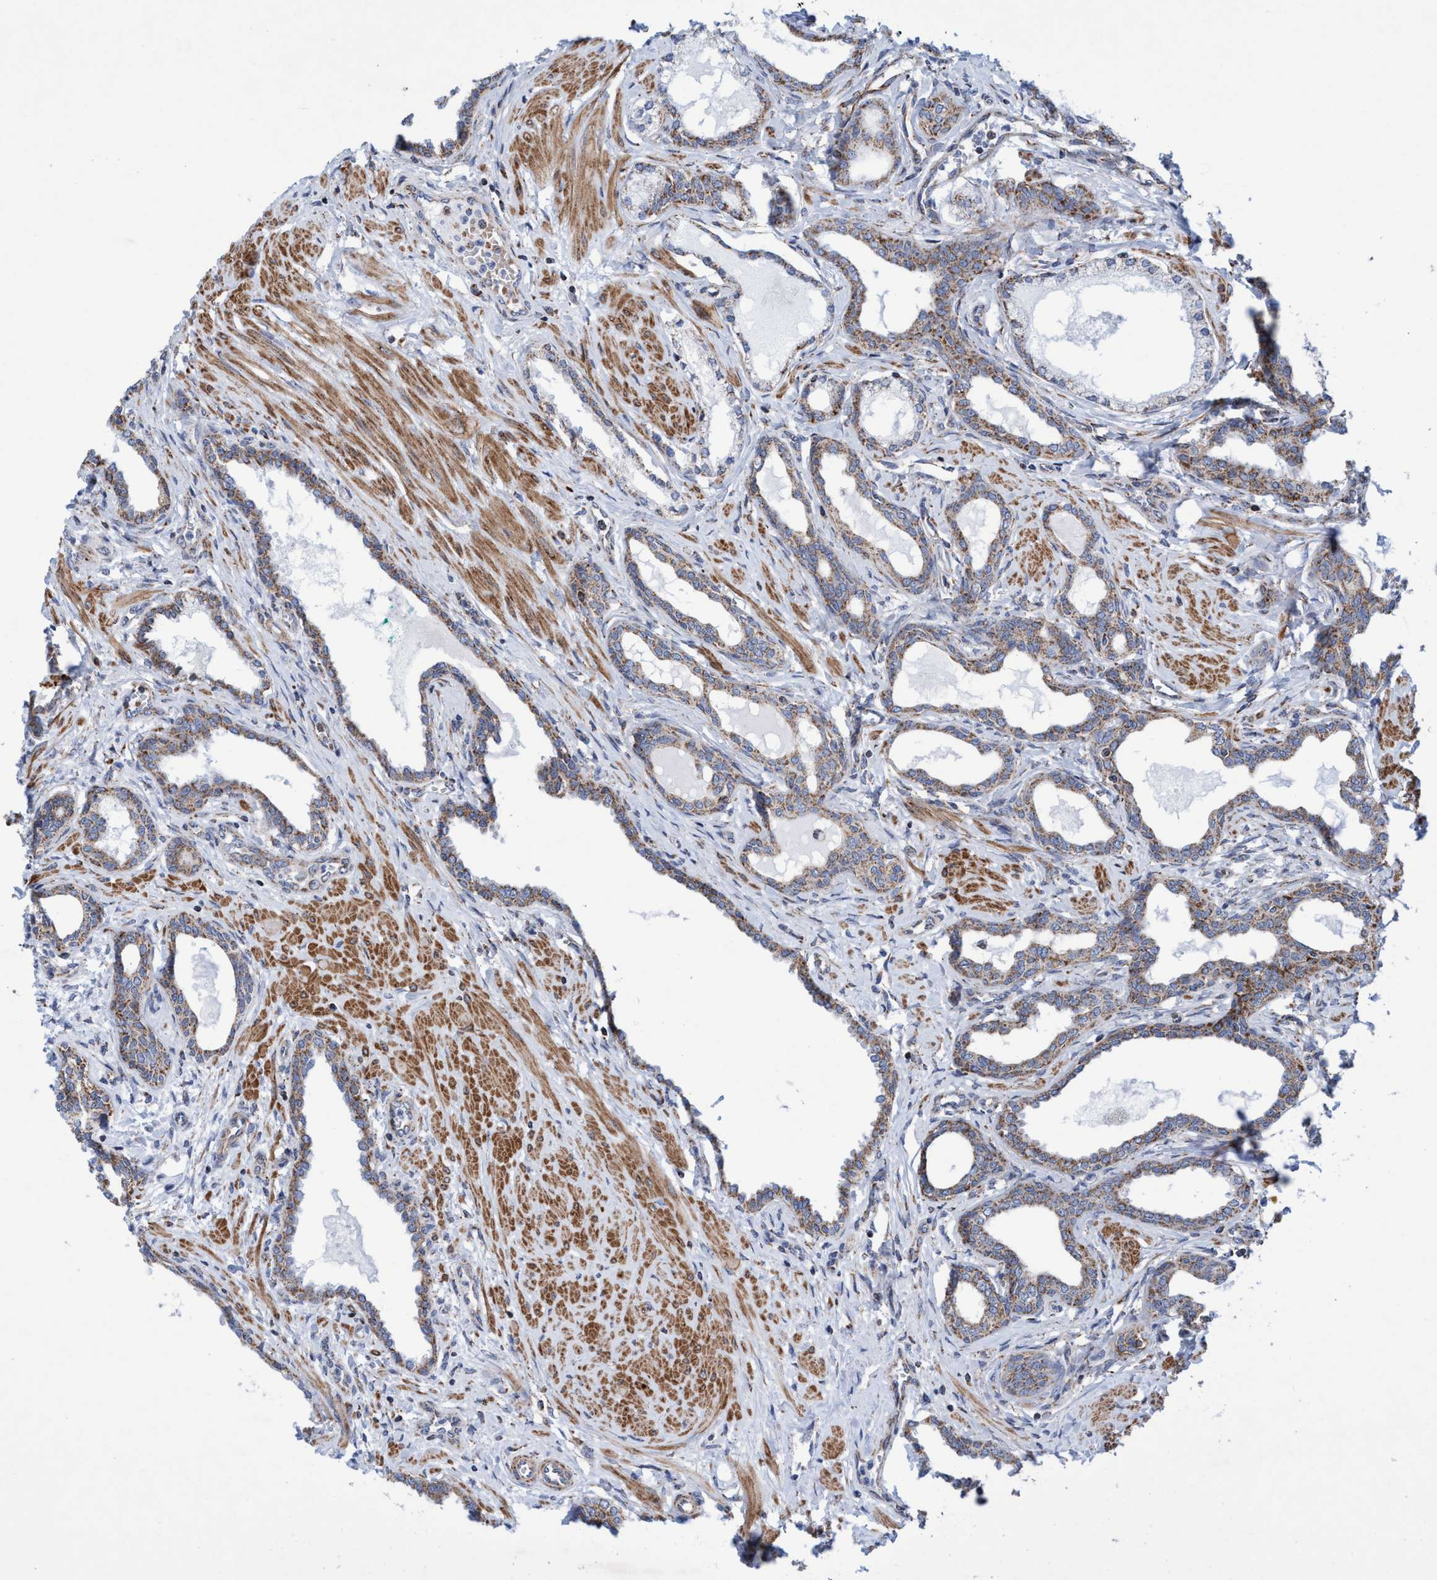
{"staining": {"intensity": "weak", "quantity": ">75%", "location": "cytoplasmic/membranous"}, "tissue": "prostate cancer", "cell_type": "Tumor cells", "image_type": "cancer", "snomed": [{"axis": "morphology", "description": "Adenocarcinoma, High grade"}, {"axis": "topography", "description": "Prostate"}], "caption": "Immunohistochemical staining of human prostate cancer (adenocarcinoma (high-grade)) demonstrates low levels of weak cytoplasmic/membranous positivity in about >75% of tumor cells. (IHC, brightfield microscopy, high magnification).", "gene": "POLR1F", "patient": {"sex": "male", "age": 52}}